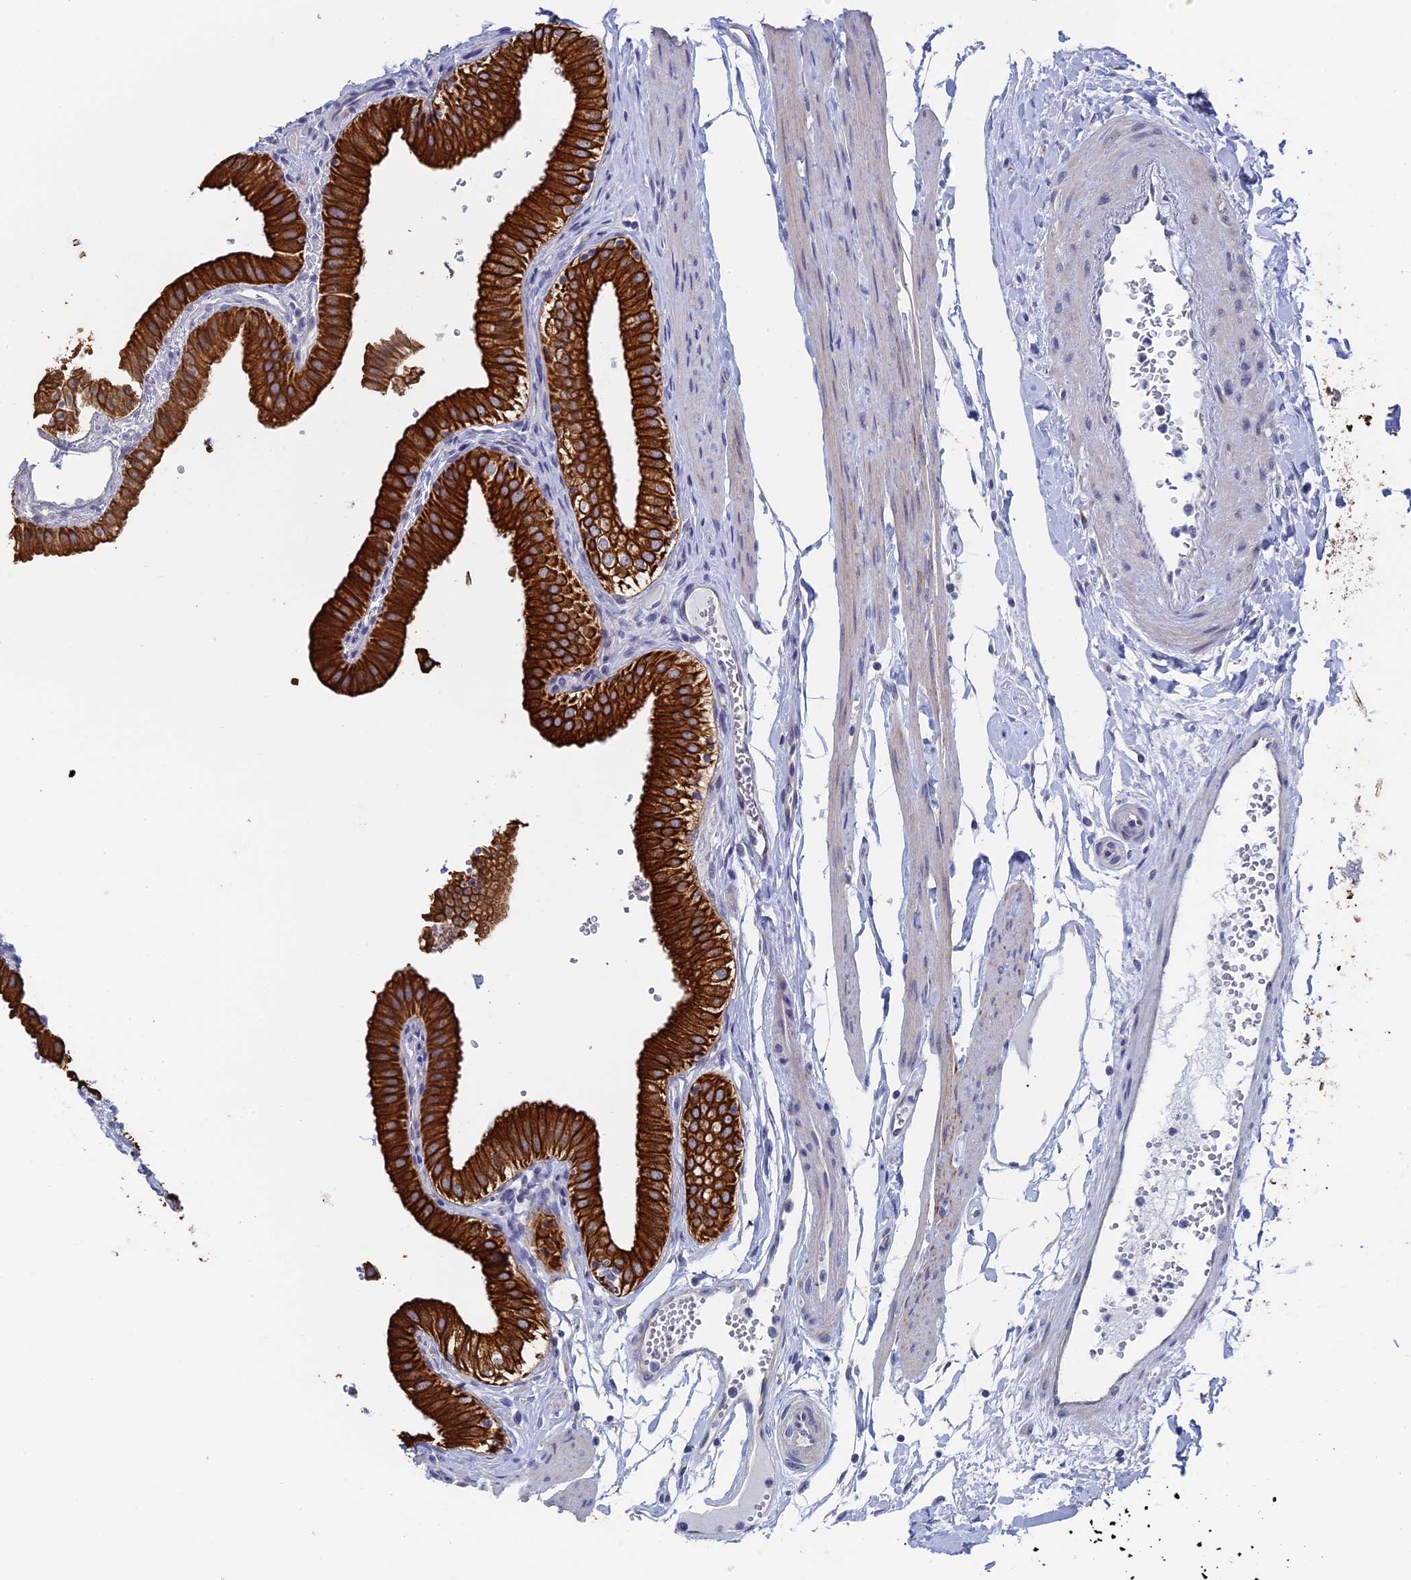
{"staining": {"intensity": "strong", "quantity": ">75%", "location": "cytoplasmic/membranous"}, "tissue": "gallbladder", "cell_type": "Glandular cells", "image_type": "normal", "snomed": [{"axis": "morphology", "description": "Normal tissue, NOS"}, {"axis": "topography", "description": "Gallbladder"}], "caption": "Approximately >75% of glandular cells in unremarkable human gallbladder show strong cytoplasmic/membranous protein expression as visualized by brown immunohistochemical staining.", "gene": "SRFBP1", "patient": {"sex": "female", "age": 61}}